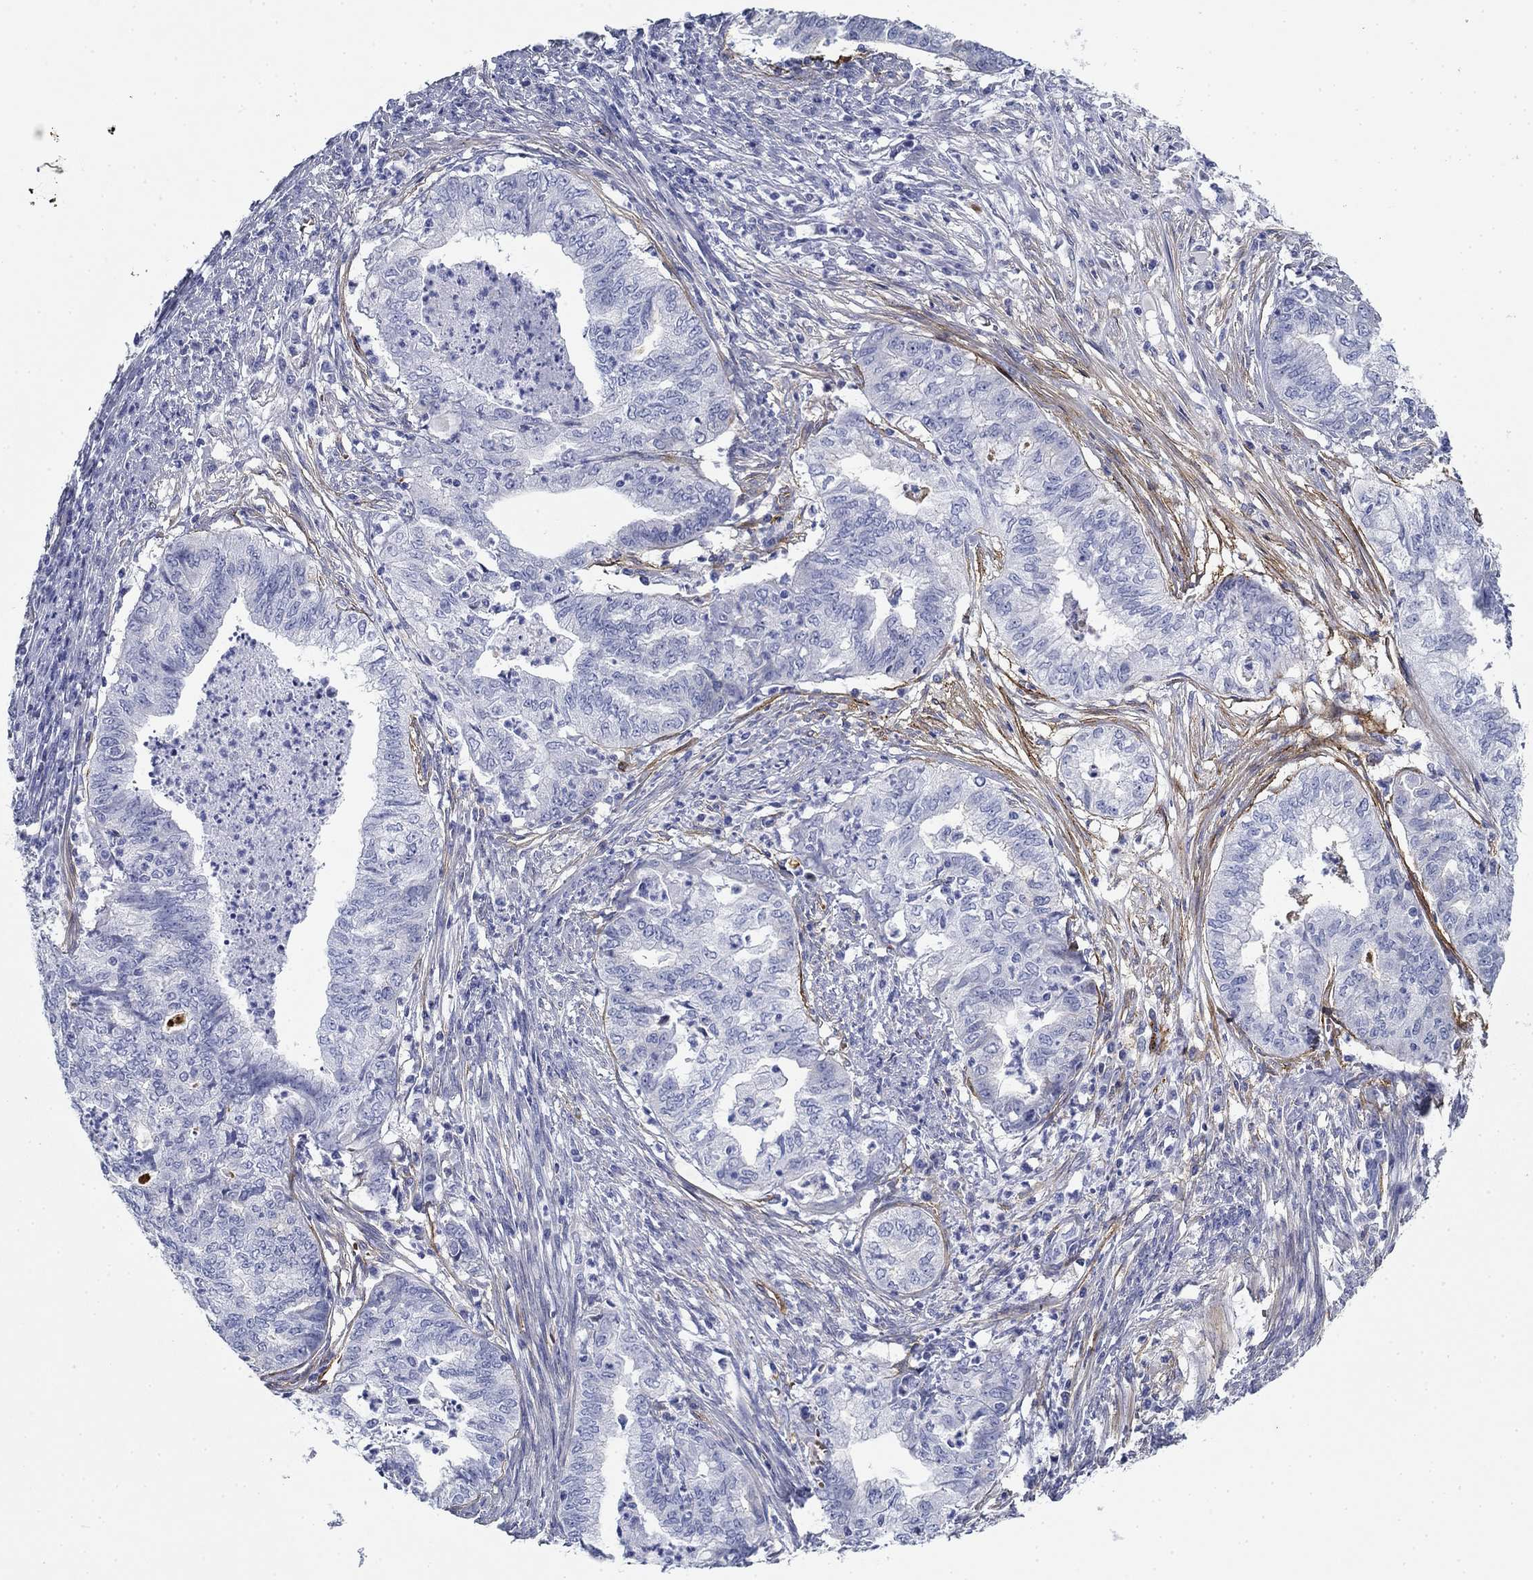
{"staining": {"intensity": "negative", "quantity": "none", "location": "none"}, "tissue": "endometrial cancer", "cell_type": "Tumor cells", "image_type": "cancer", "snomed": [{"axis": "morphology", "description": "Adenocarcinoma, NOS"}, {"axis": "topography", "description": "Endometrium"}], "caption": "This is a image of immunohistochemistry staining of adenocarcinoma (endometrial), which shows no staining in tumor cells.", "gene": "GPC1", "patient": {"sex": "female", "age": 79}}